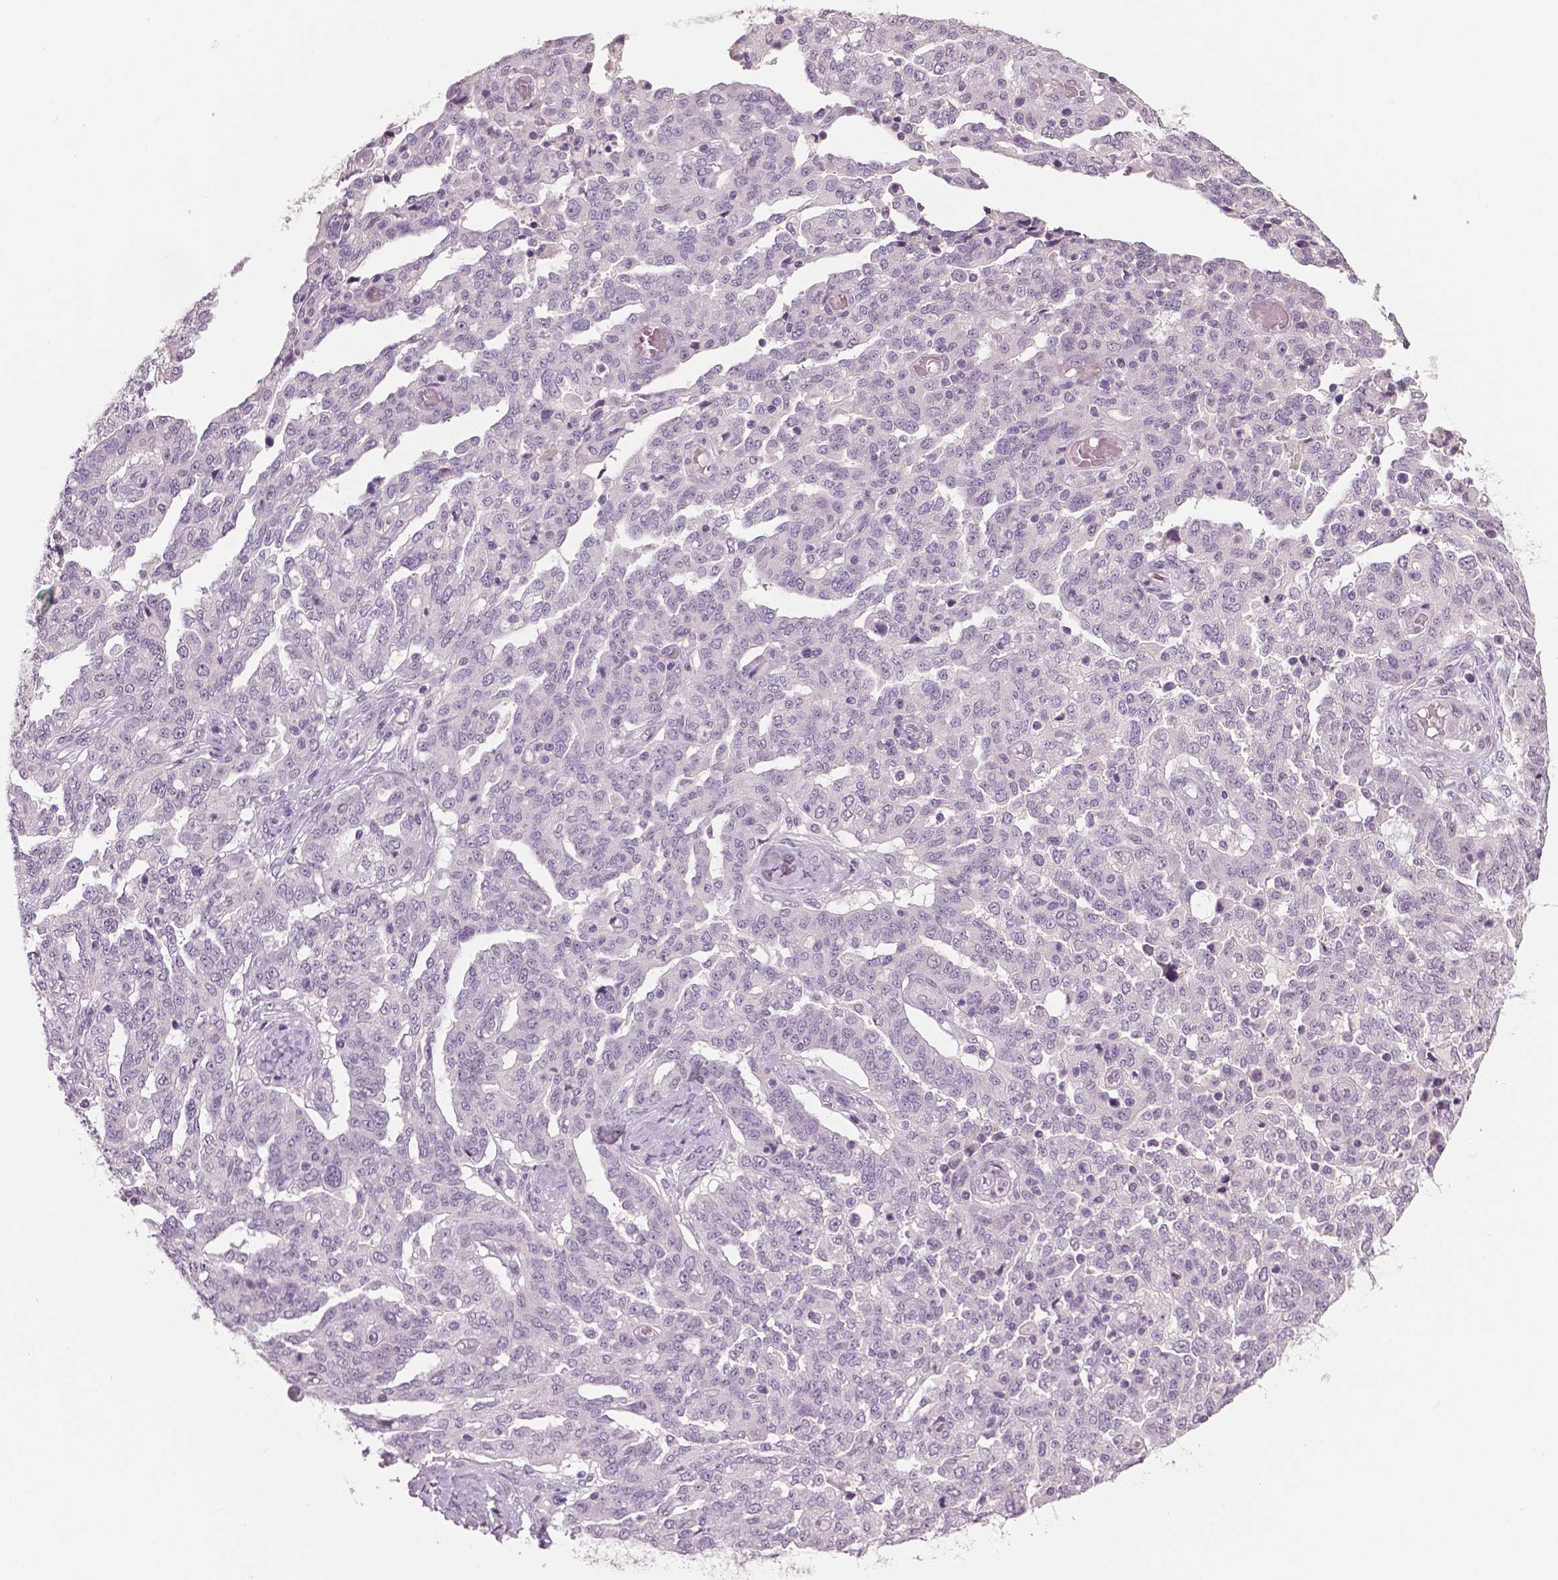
{"staining": {"intensity": "negative", "quantity": "none", "location": "none"}, "tissue": "ovarian cancer", "cell_type": "Tumor cells", "image_type": "cancer", "snomed": [{"axis": "morphology", "description": "Cystadenocarcinoma, serous, NOS"}, {"axis": "topography", "description": "Ovary"}], "caption": "A high-resolution micrograph shows immunohistochemistry (IHC) staining of serous cystadenocarcinoma (ovarian), which shows no significant positivity in tumor cells.", "gene": "NECAB1", "patient": {"sex": "female", "age": 67}}